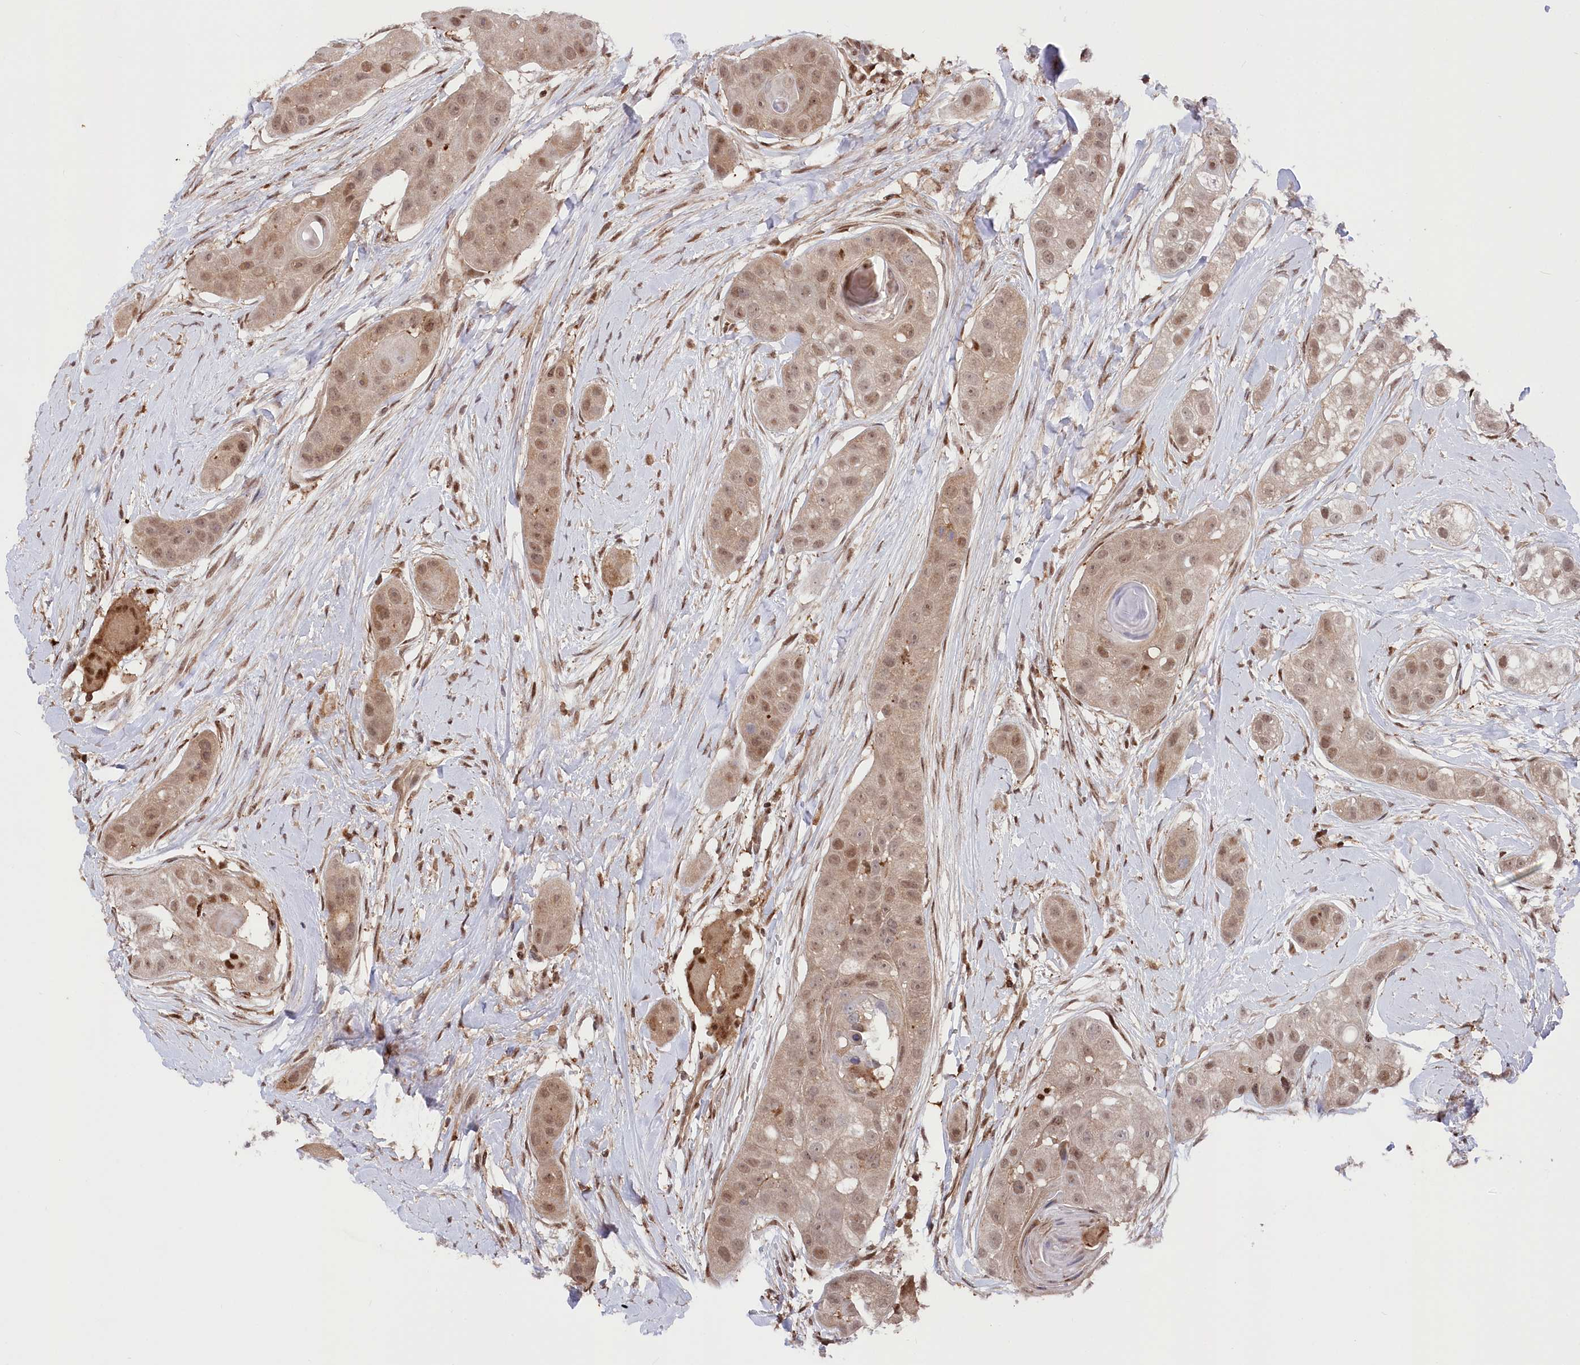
{"staining": {"intensity": "weak", "quantity": ">75%", "location": "cytoplasmic/membranous,nuclear"}, "tissue": "head and neck cancer", "cell_type": "Tumor cells", "image_type": "cancer", "snomed": [{"axis": "morphology", "description": "Normal tissue, NOS"}, {"axis": "morphology", "description": "Squamous cell carcinoma, NOS"}, {"axis": "topography", "description": "Skeletal muscle"}, {"axis": "topography", "description": "Head-Neck"}], "caption": "Approximately >75% of tumor cells in head and neck cancer reveal weak cytoplasmic/membranous and nuclear protein staining as visualized by brown immunohistochemical staining.", "gene": "PSMA1", "patient": {"sex": "male", "age": 51}}